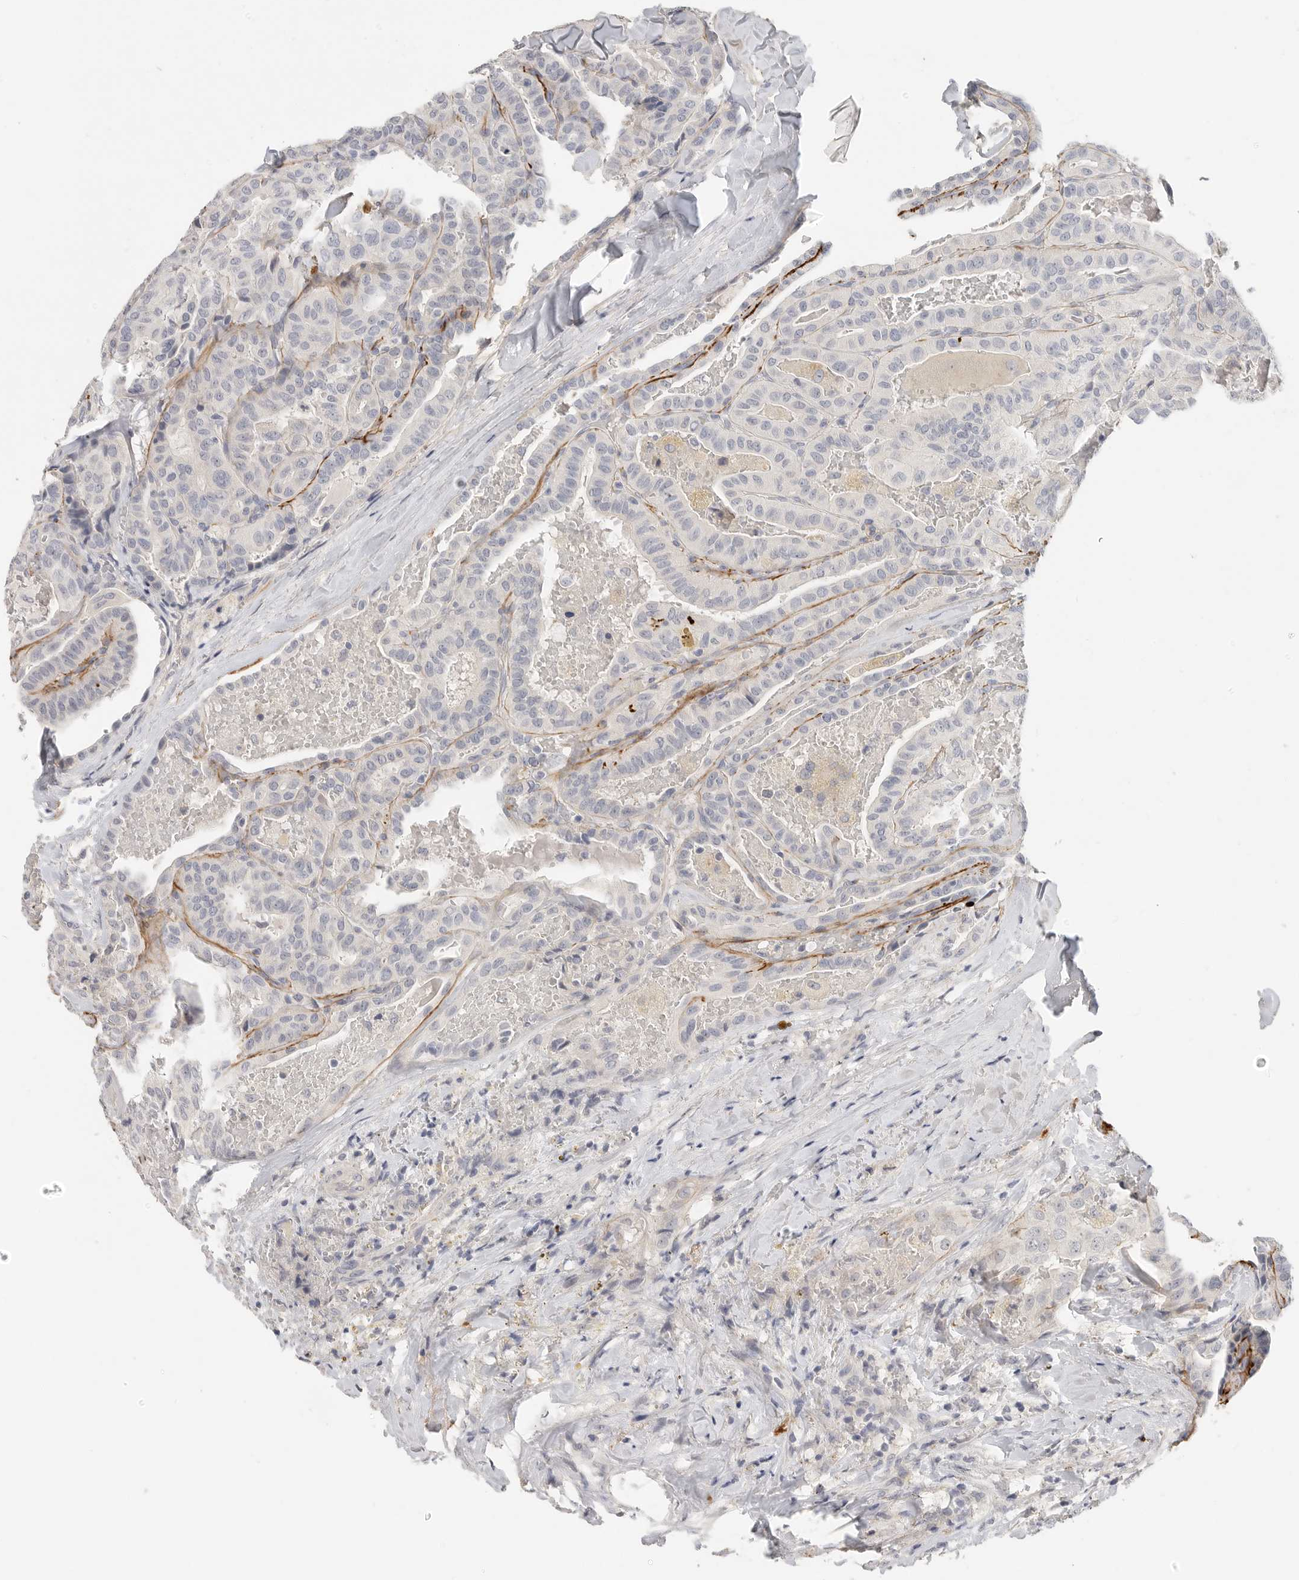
{"staining": {"intensity": "negative", "quantity": "none", "location": "none"}, "tissue": "thyroid cancer", "cell_type": "Tumor cells", "image_type": "cancer", "snomed": [{"axis": "morphology", "description": "Papillary adenocarcinoma, NOS"}, {"axis": "topography", "description": "Thyroid gland"}], "caption": "The image exhibits no staining of tumor cells in thyroid cancer (papillary adenocarcinoma).", "gene": "FBN2", "patient": {"sex": "male", "age": 77}}